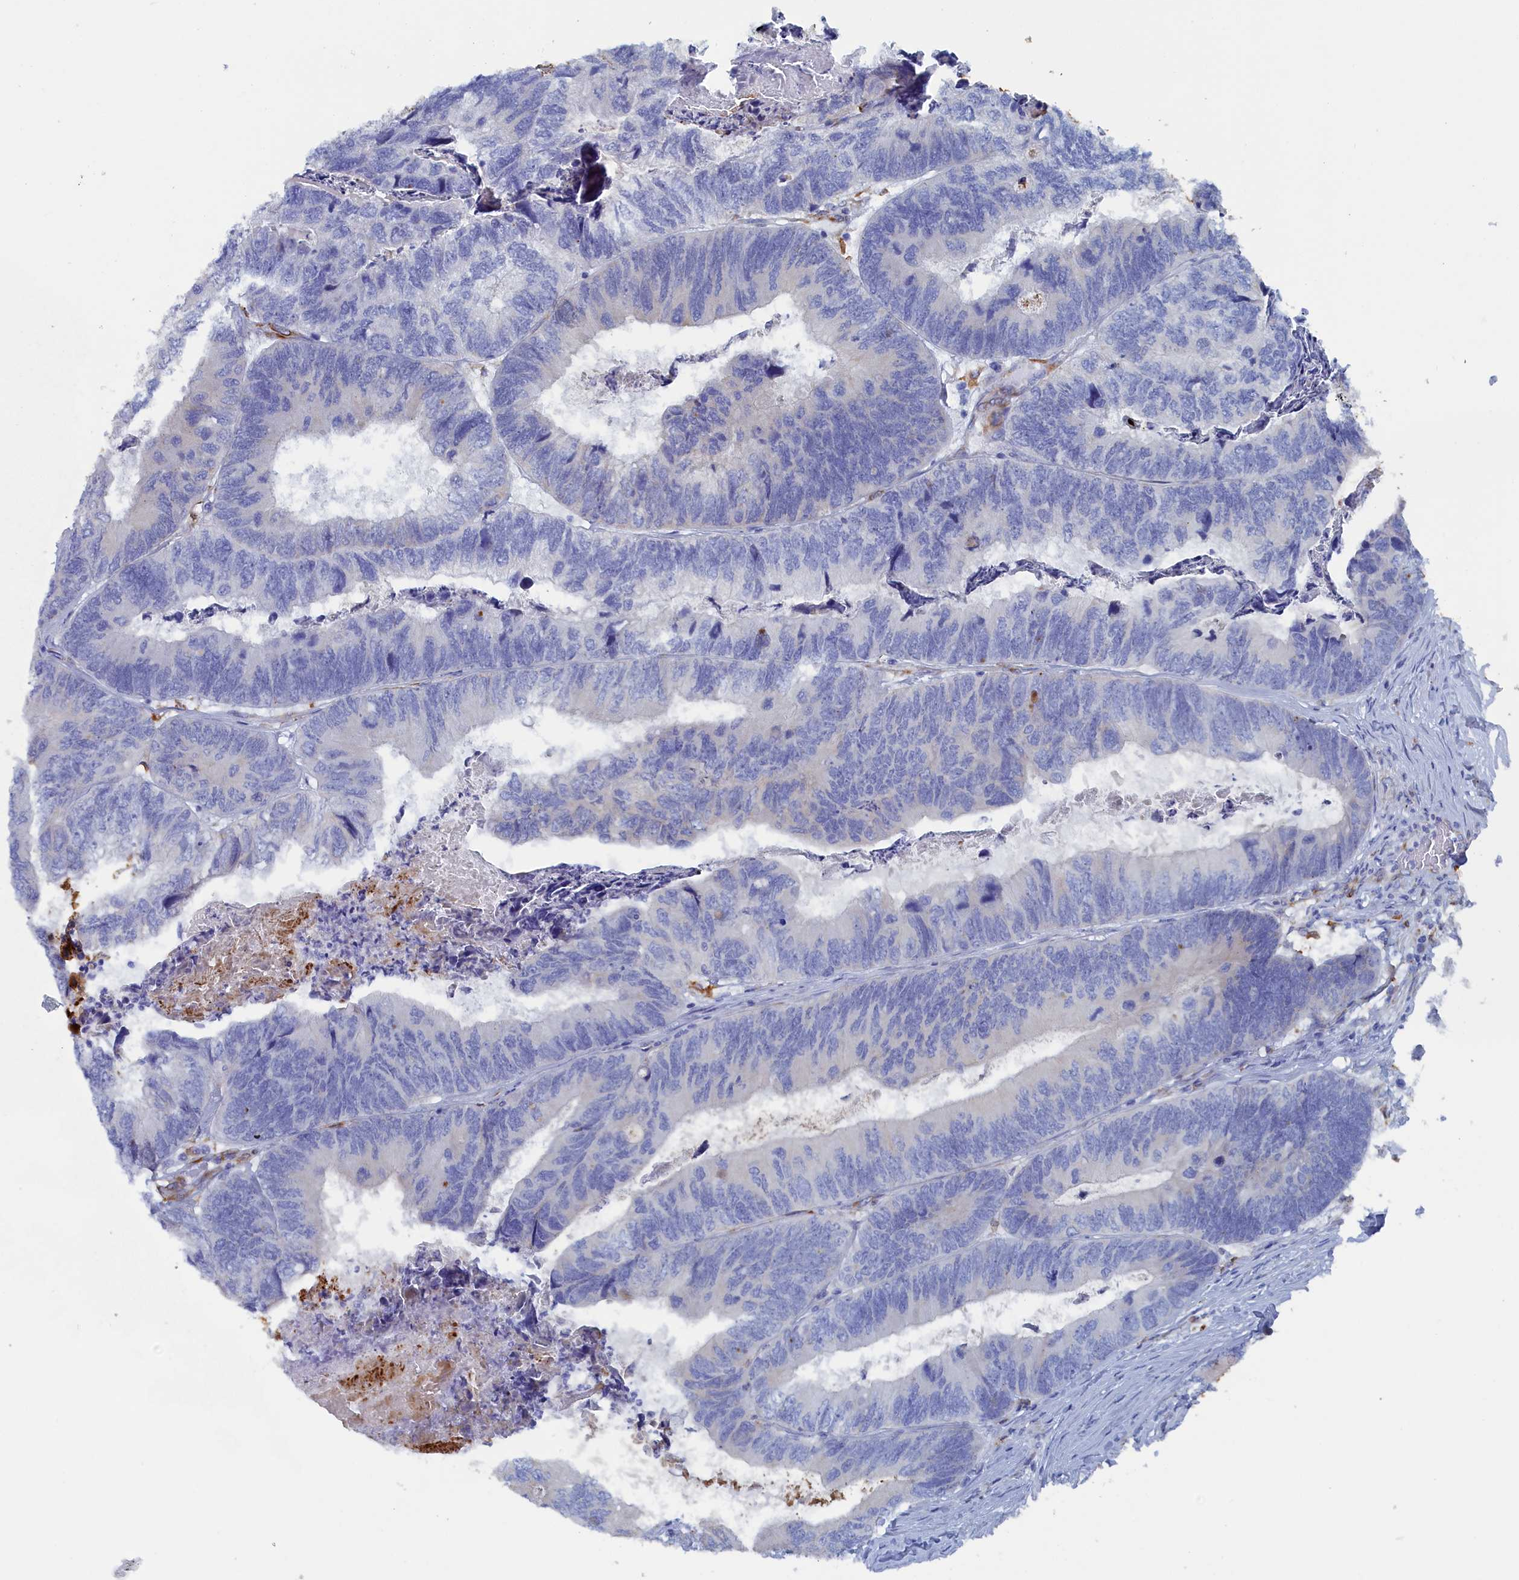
{"staining": {"intensity": "negative", "quantity": "none", "location": "none"}, "tissue": "colorectal cancer", "cell_type": "Tumor cells", "image_type": "cancer", "snomed": [{"axis": "morphology", "description": "Adenocarcinoma, NOS"}, {"axis": "topography", "description": "Colon"}], "caption": "DAB immunohistochemical staining of human colorectal cancer shows no significant staining in tumor cells.", "gene": "COG7", "patient": {"sex": "female", "age": 67}}